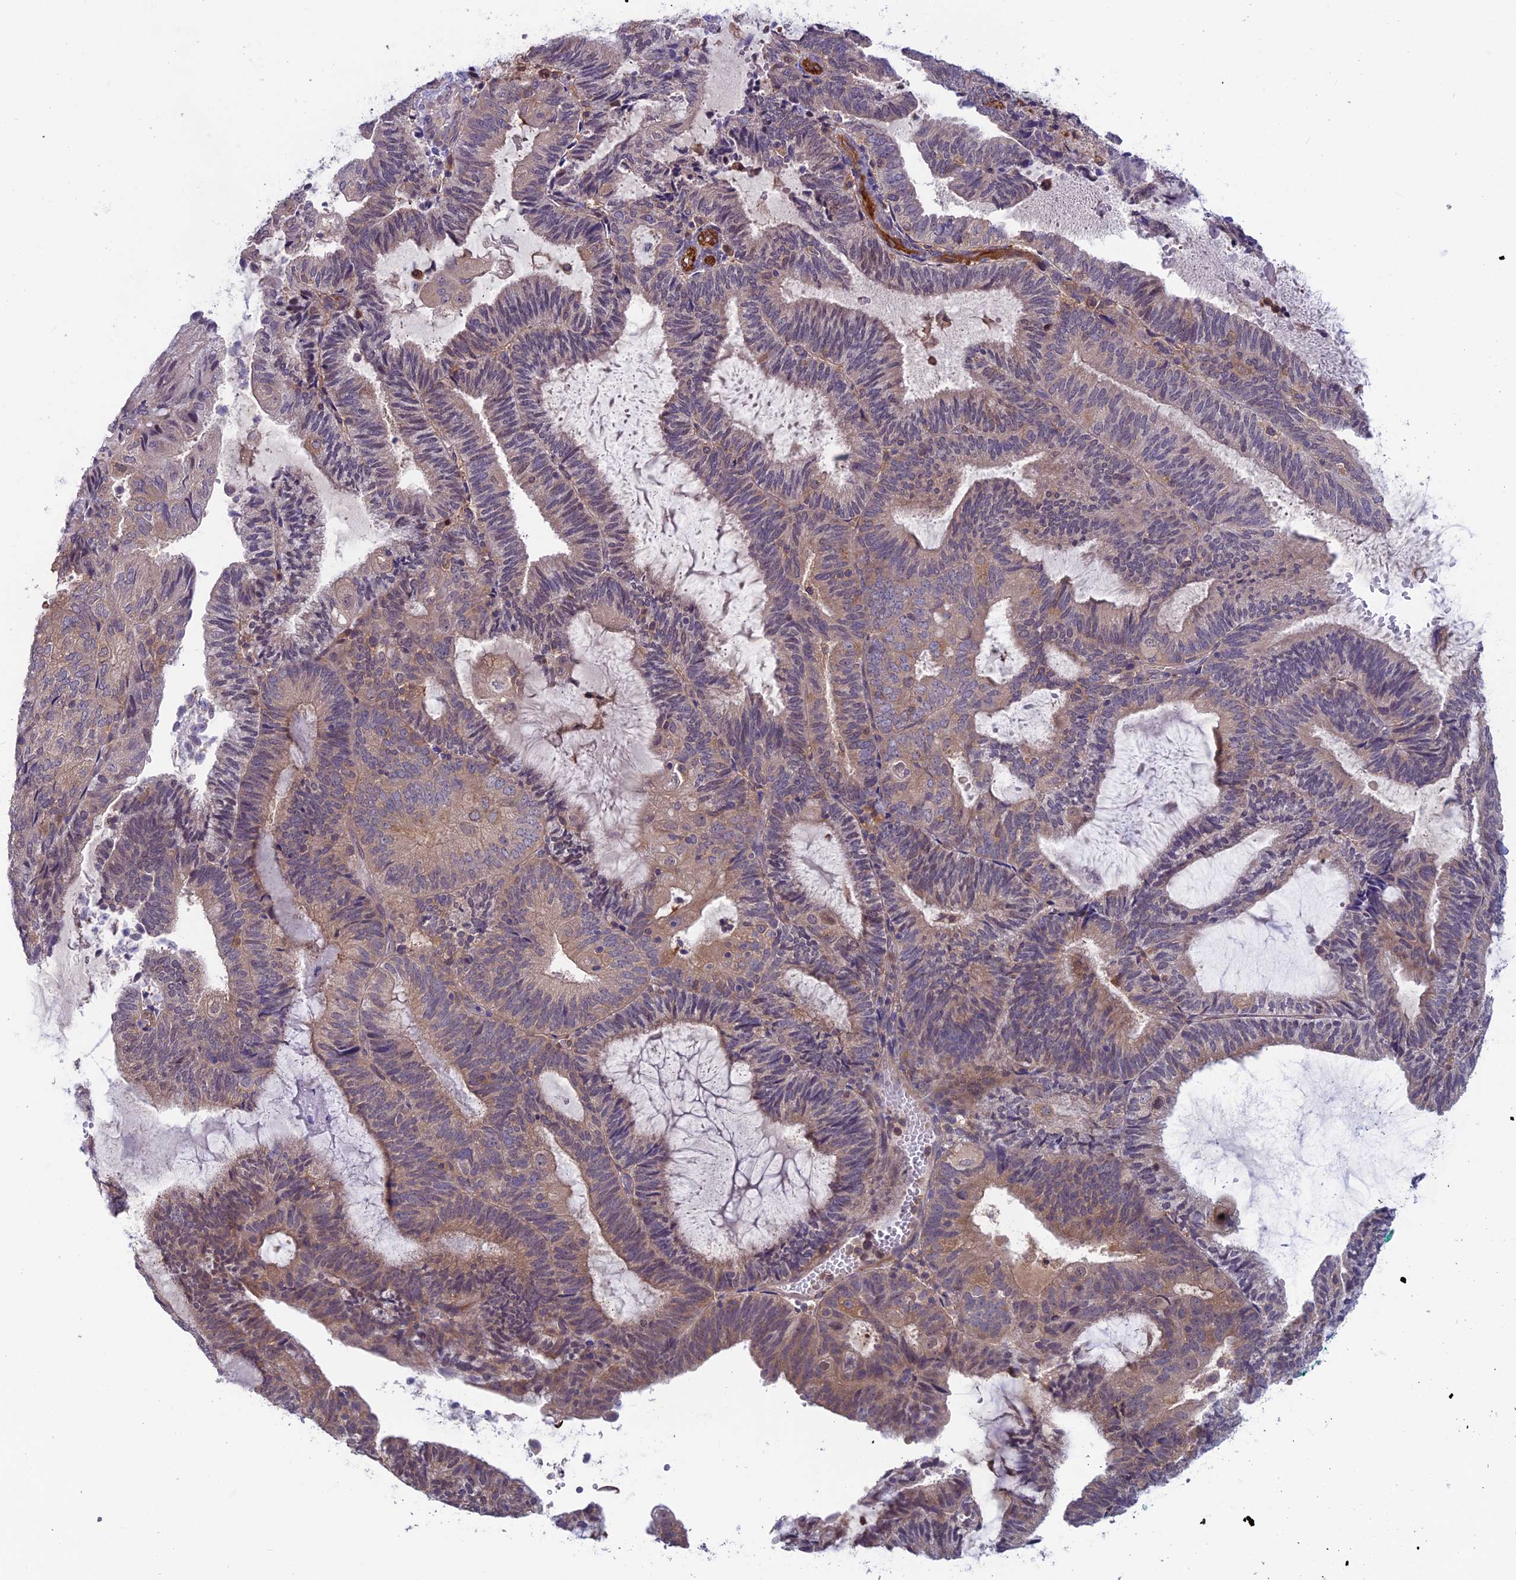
{"staining": {"intensity": "weak", "quantity": ">75%", "location": "cytoplasmic/membranous"}, "tissue": "endometrial cancer", "cell_type": "Tumor cells", "image_type": "cancer", "snomed": [{"axis": "morphology", "description": "Adenocarcinoma, NOS"}, {"axis": "topography", "description": "Endometrium"}], "caption": "A micrograph of adenocarcinoma (endometrial) stained for a protein shows weak cytoplasmic/membranous brown staining in tumor cells. (DAB IHC, brown staining for protein, blue staining for nuclei).", "gene": "MAST2", "patient": {"sex": "female", "age": 81}}